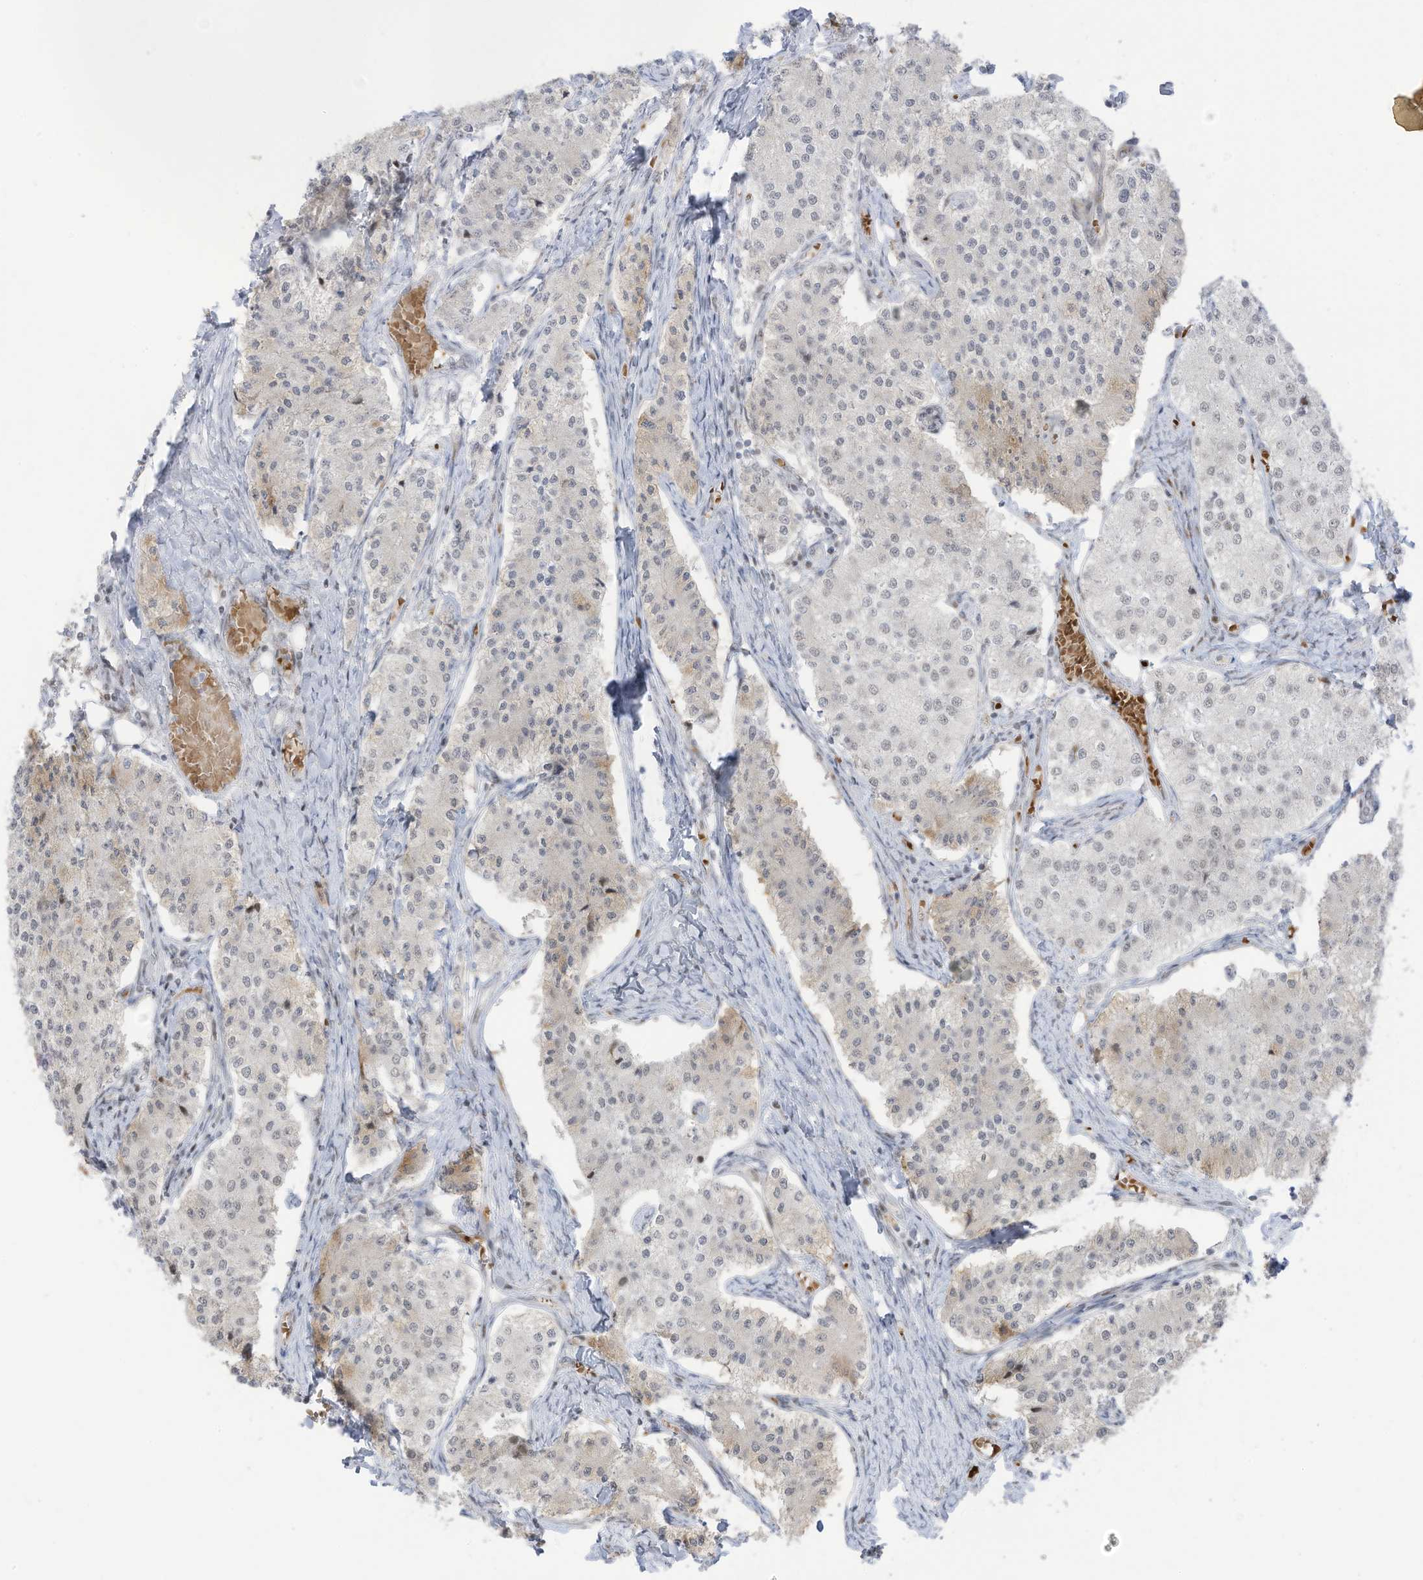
{"staining": {"intensity": "weak", "quantity": "<25%", "location": "nuclear"}, "tissue": "carcinoid", "cell_type": "Tumor cells", "image_type": "cancer", "snomed": [{"axis": "morphology", "description": "Carcinoid, malignant, NOS"}, {"axis": "topography", "description": "Colon"}], "caption": "Immunohistochemistry histopathology image of neoplastic tissue: human carcinoid stained with DAB (3,3'-diaminobenzidine) reveals no significant protein positivity in tumor cells. (IHC, brightfield microscopy, high magnification).", "gene": "ZCWPW2", "patient": {"sex": "female", "age": 52}}